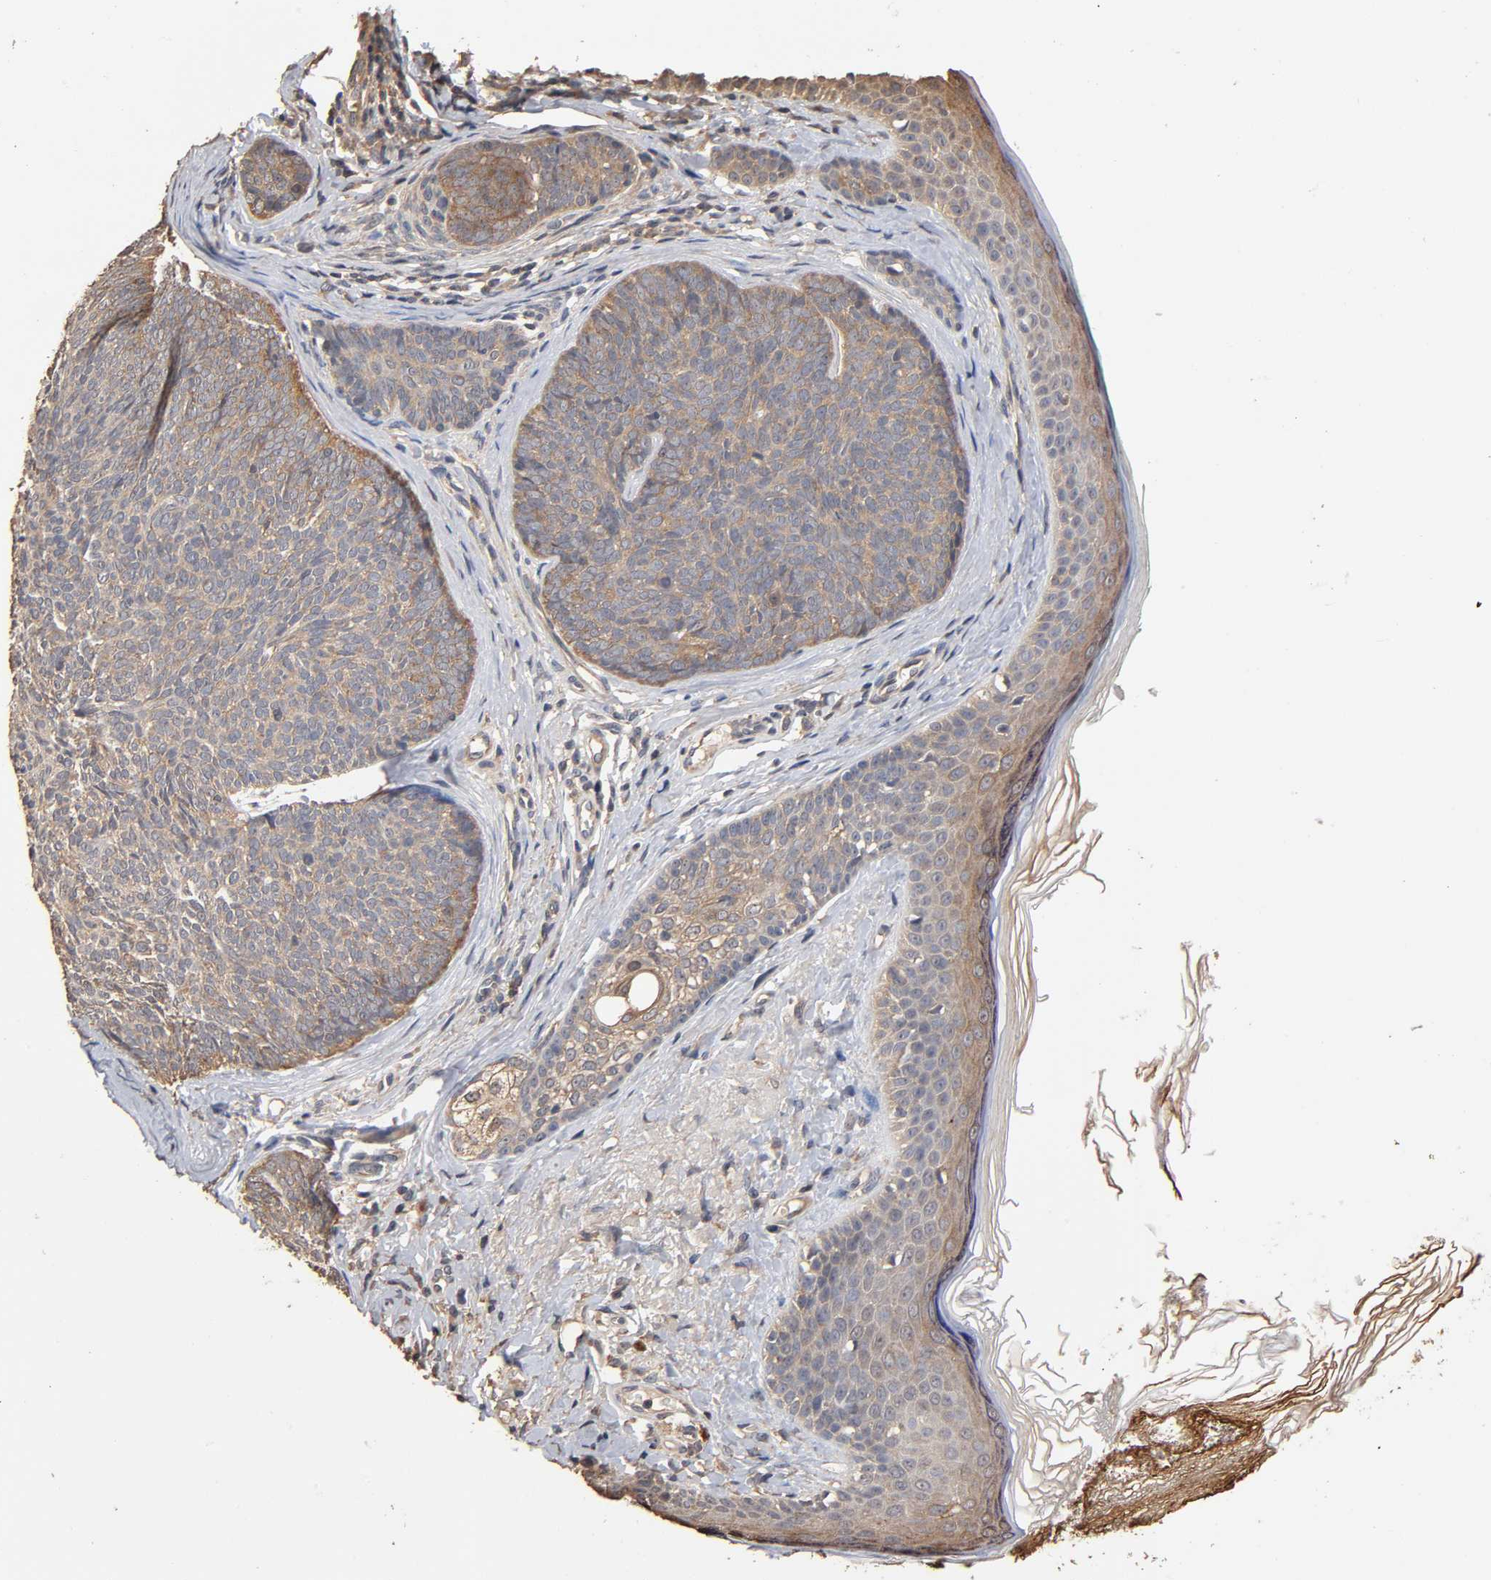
{"staining": {"intensity": "weak", "quantity": ">75%", "location": "cytoplasmic/membranous"}, "tissue": "skin cancer", "cell_type": "Tumor cells", "image_type": "cancer", "snomed": [{"axis": "morphology", "description": "Normal tissue, NOS"}, {"axis": "morphology", "description": "Basal cell carcinoma"}, {"axis": "topography", "description": "Skin"}], "caption": "Skin cancer stained for a protein exhibits weak cytoplasmic/membranous positivity in tumor cells. The staining is performed using DAB brown chromogen to label protein expression. The nuclei are counter-stained blue using hematoxylin.", "gene": "ARHGEF7", "patient": {"sex": "female", "age": 69}}